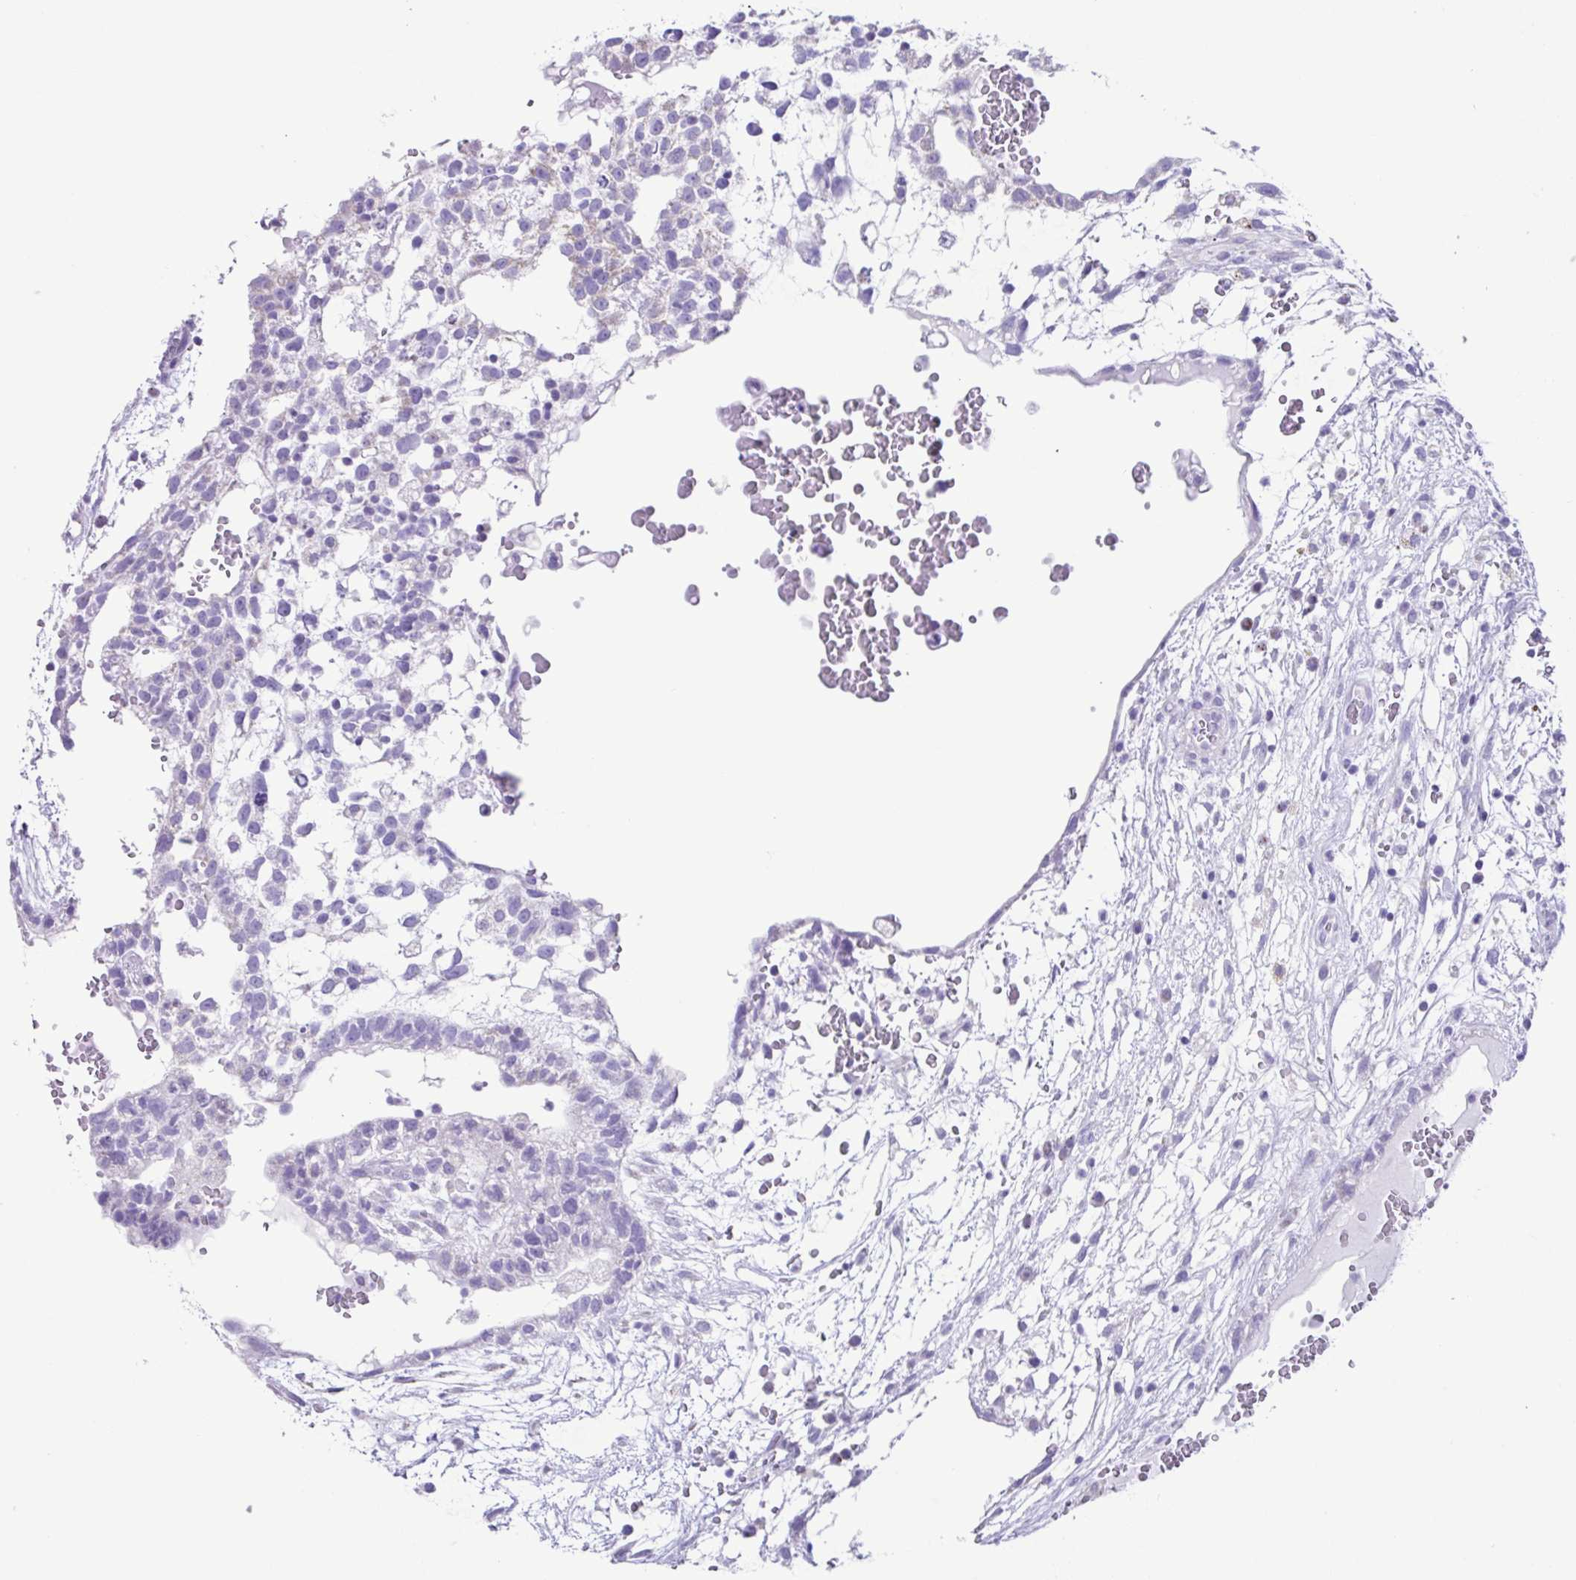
{"staining": {"intensity": "negative", "quantity": "none", "location": "none"}, "tissue": "testis cancer", "cell_type": "Tumor cells", "image_type": "cancer", "snomed": [{"axis": "morphology", "description": "Normal tissue, NOS"}, {"axis": "morphology", "description": "Carcinoma, Embryonal, NOS"}, {"axis": "topography", "description": "Testis"}], "caption": "Protein analysis of testis embryonal carcinoma displays no significant expression in tumor cells.", "gene": "ACTRT3", "patient": {"sex": "male", "age": 32}}